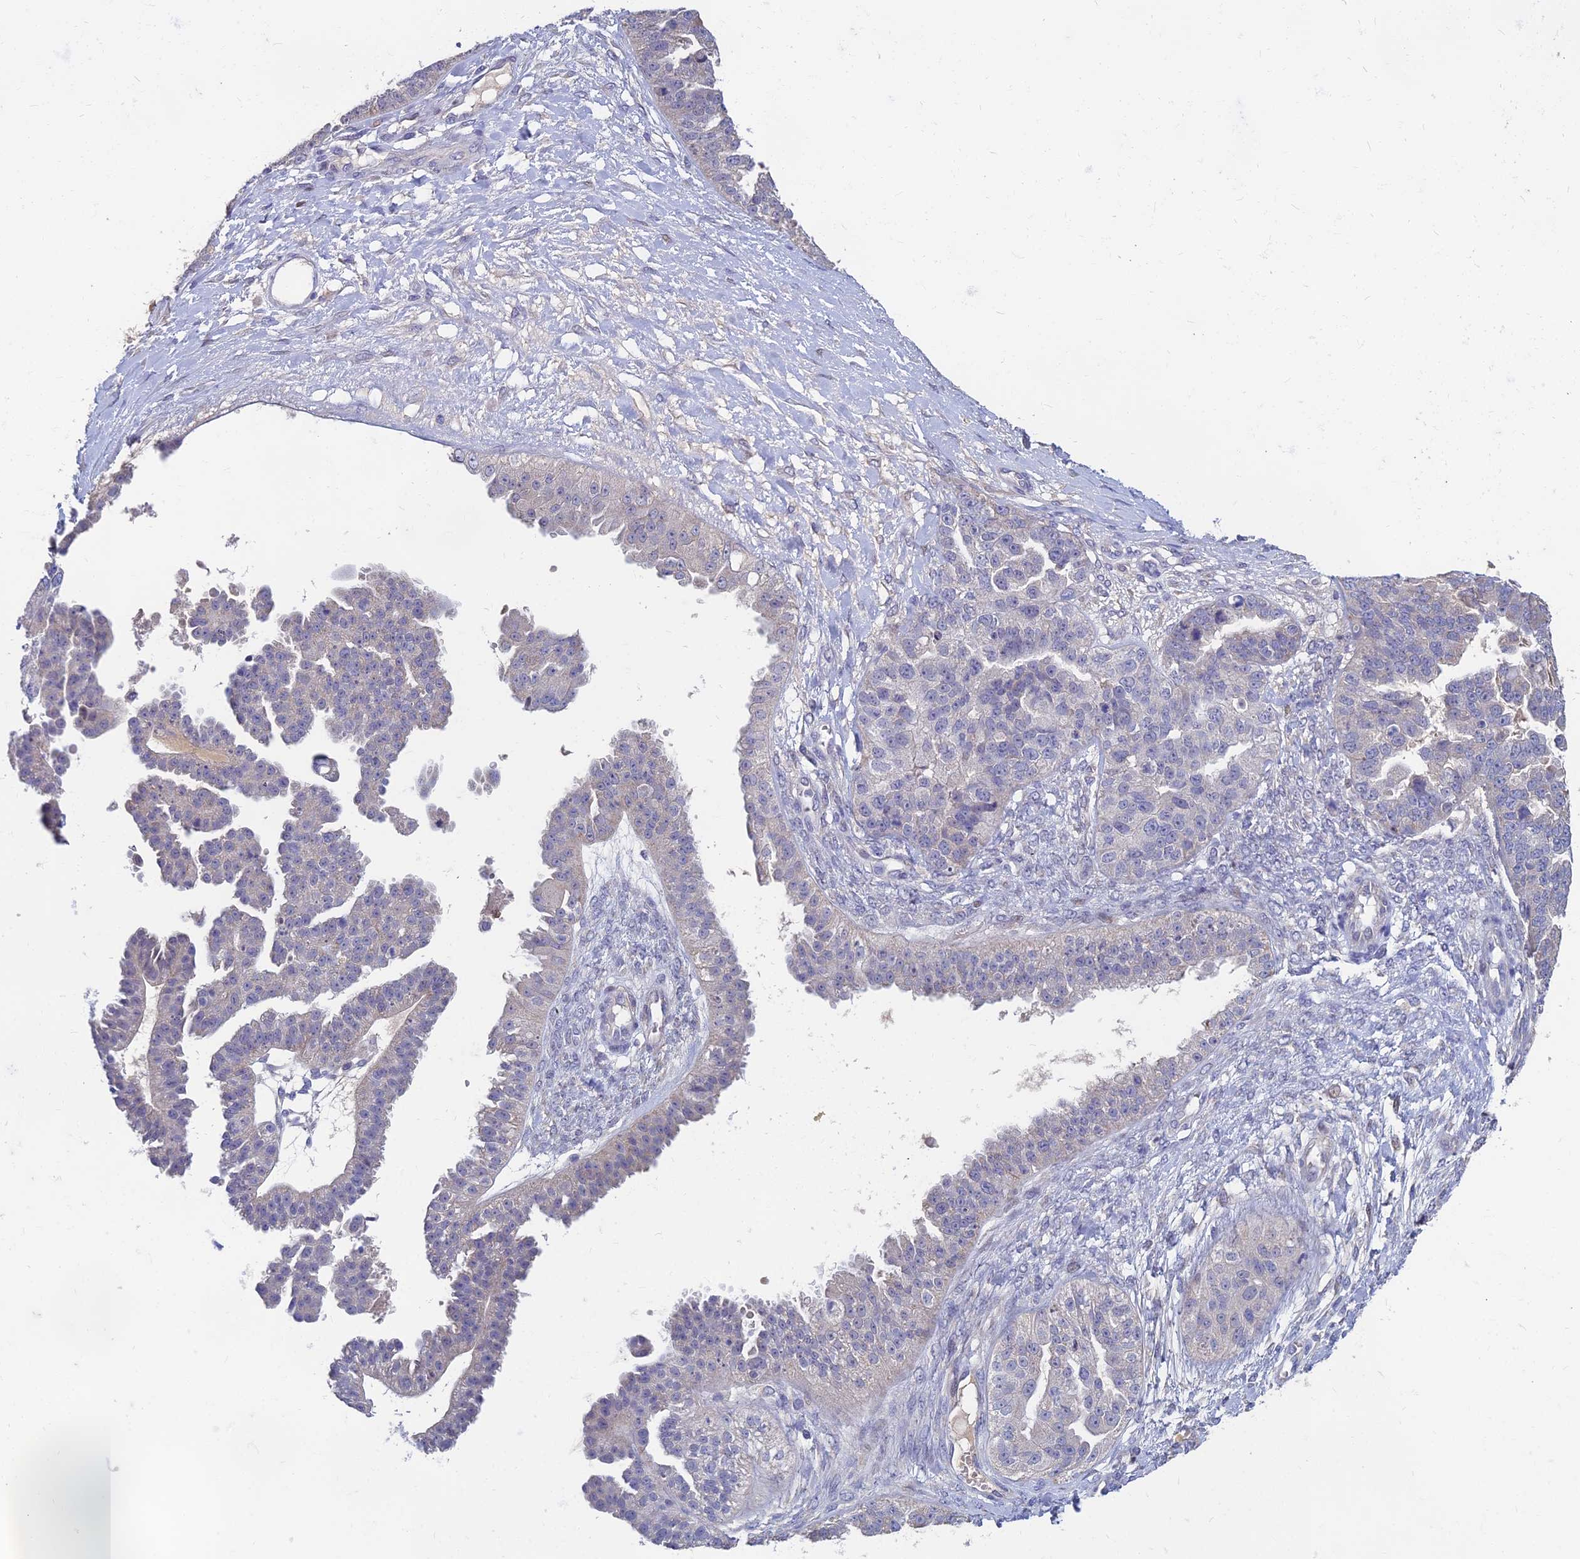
{"staining": {"intensity": "negative", "quantity": "none", "location": "none"}, "tissue": "ovarian cancer", "cell_type": "Tumor cells", "image_type": "cancer", "snomed": [{"axis": "morphology", "description": "Cystadenocarcinoma, serous, NOS"}, {"axis": "topography", "description": "Ovary"}], "caption": "A micrograph of ovarian cancer (serous cystadenocarcinoma) stained for a protein shows no brown staining in tumor cells. (Immunohistochemistry, brightfield microscopy, high magnification).", "gene": "GOLGA6D", "patient": {"sex": "female", "age": 58}}